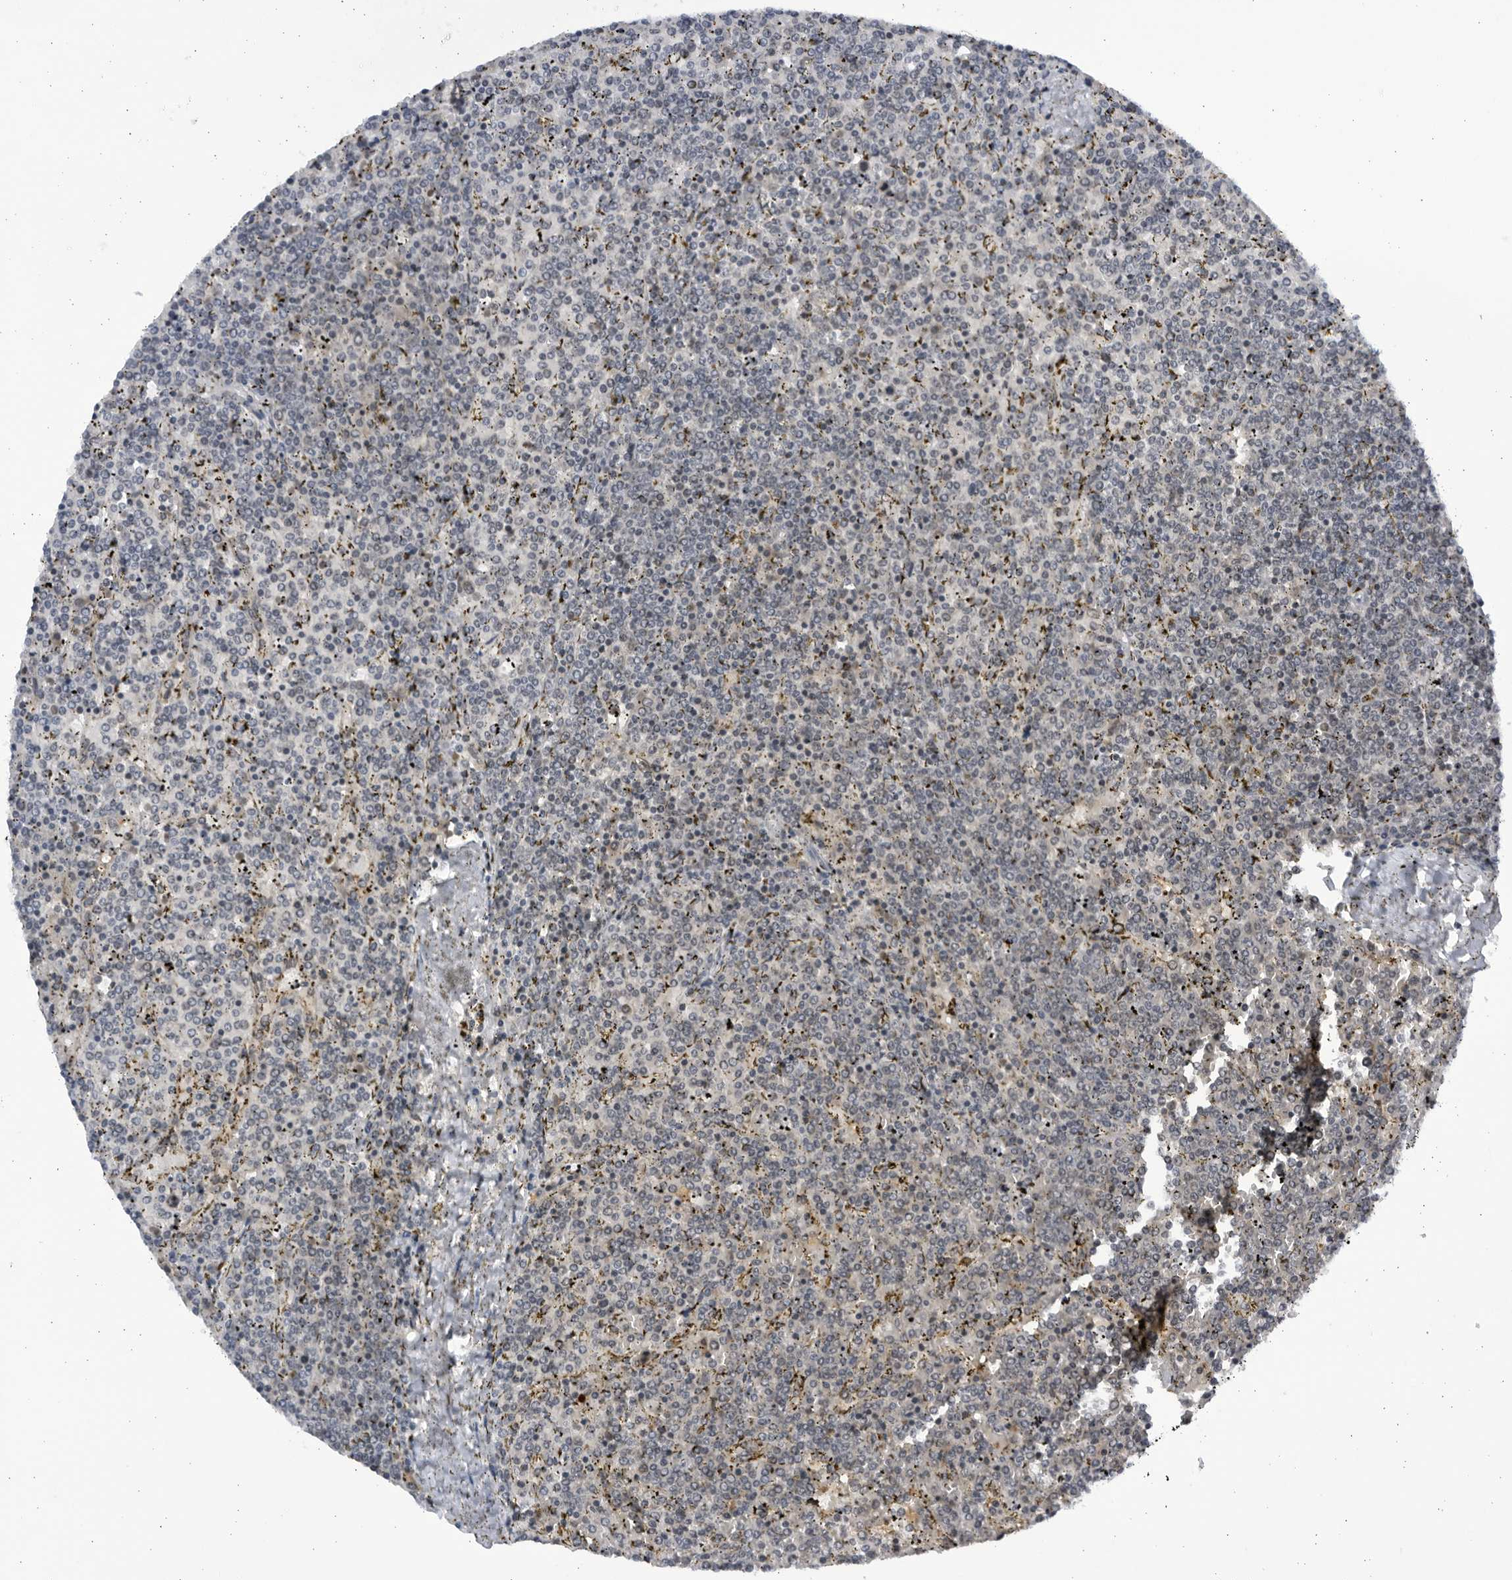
{"staining": {"intensity": "negative", "quantity": "none", "location": "none"}, "tissue": "lymphoma", "cell_type": "Tumor cells", "image_type": "cancer", "snomed": [{"axis": "morphology", "description": "Malignant lymphoma, non-Hodgkin's type, Low grade"}, {"axis": "topography", "description": "Spleen"}], "caption": "Lymphoma was stained to show a protein in brown. There is no significant staining in tumor cells. (DAB (3,3'-diaminobenzidine) immunohistochemistry with hematoxylin counter stain).", "gene": "SLC25A22", "patient": {"sex": "female", "age": 19}}